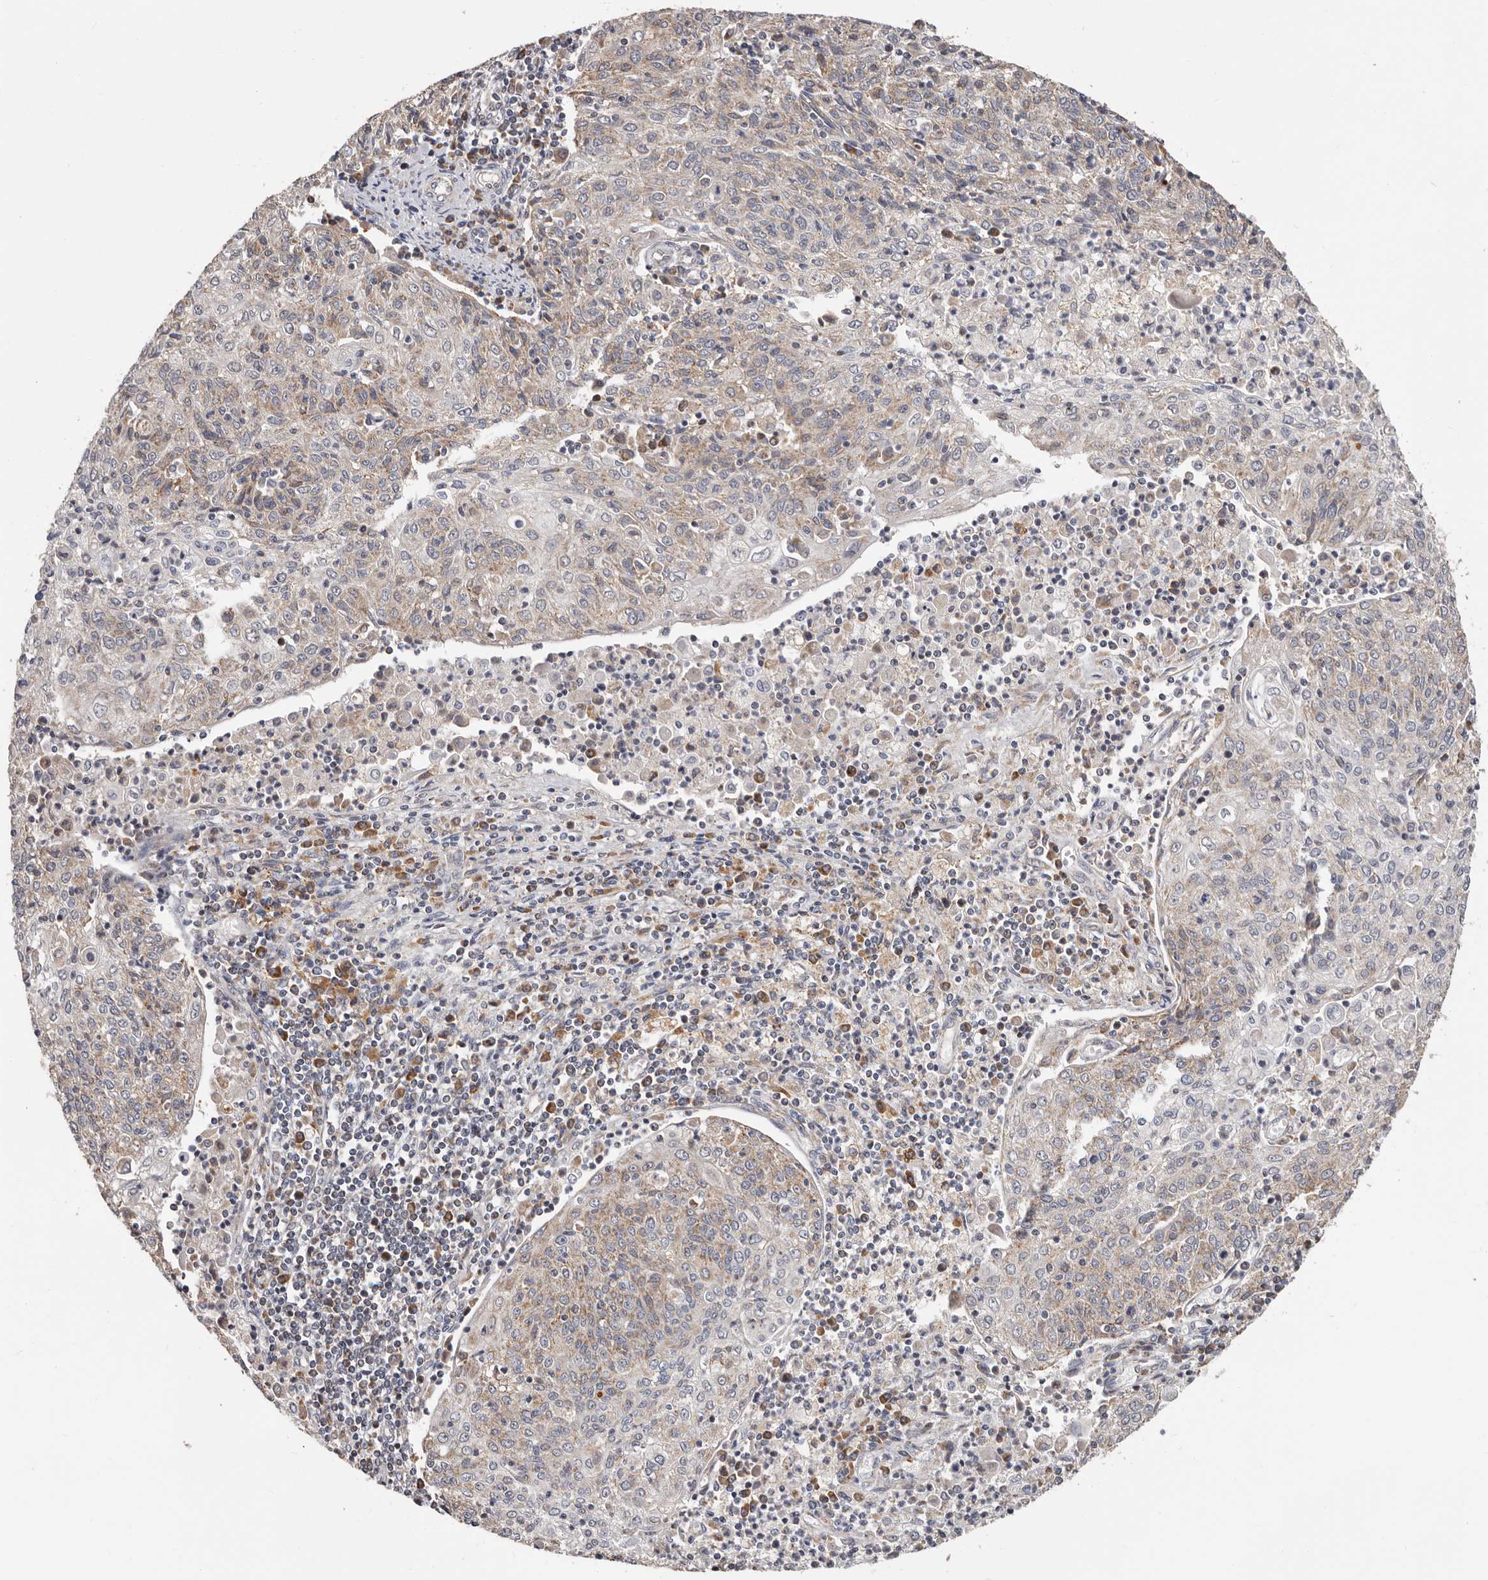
{"staining": {"intensity": "weak", "quantity": "25%-75%", "location": "cytoplasmic/membranous"}, "tissue": "cervical cancer", "cell_type": "Tumor cells", "image_type": "cancer", "snomed": [{"axis": "morphology", "description": "Squamous cell carcinoma, NOS"}, {"axis": "topography", "description": "Cervix"}], "caption": "Cervical cancer stained with immunohistochemistry displays weak cytoplasmic/membranous expression in about 25%-75% of tumor cells. Using DAB (3,3'-diaminobenzidine) (brown) and hematoxylin (blue) stains, captured at high magnification using brightfield microscopy.", "gene": "MRPL18", "patient": {"sex": "female", "age": 48}}